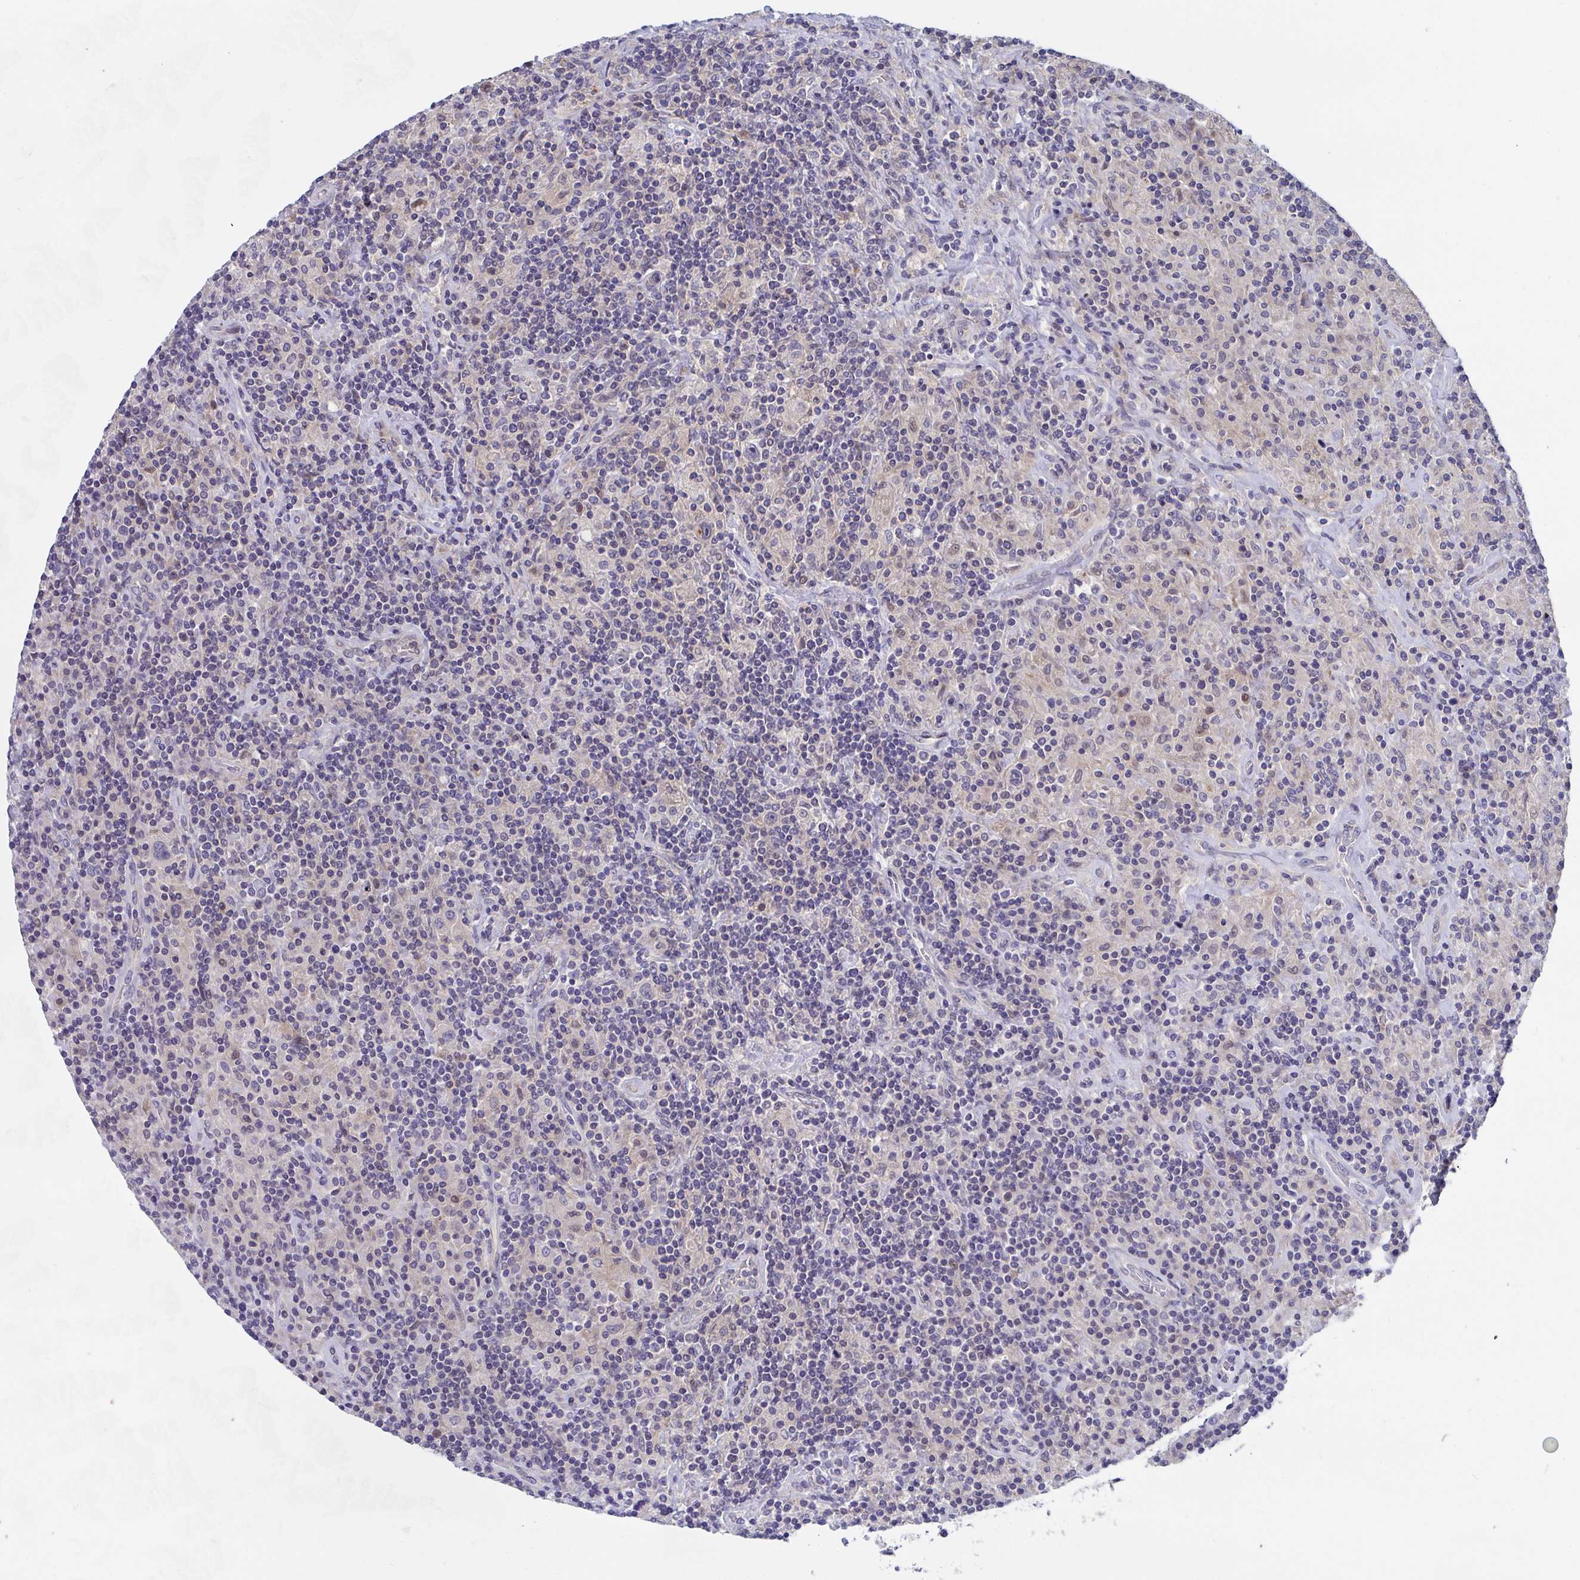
{"staining": {"intensity": "negative", "quantity": "none", "location": "none"}, "tissue": "lymphoma", "cell_type": "Tumor cells", "image_type": "cancer", "snomed": [{"axis": "morphology", "description": "Hodgkin's disease, NOS"}, {"axis": "topography", "description": "Lymph node"}], "caption": "This is a micrograph of immunohistochemistry (IHC) staining of Hodgkin's disease, which shows no staining in tumor cells. (DAB (3,3'-diaminobenzidine) immunohistochemistry, high magnification).", "gene": "P2RX3", "patient": {"sex": "male", "age": 70}}